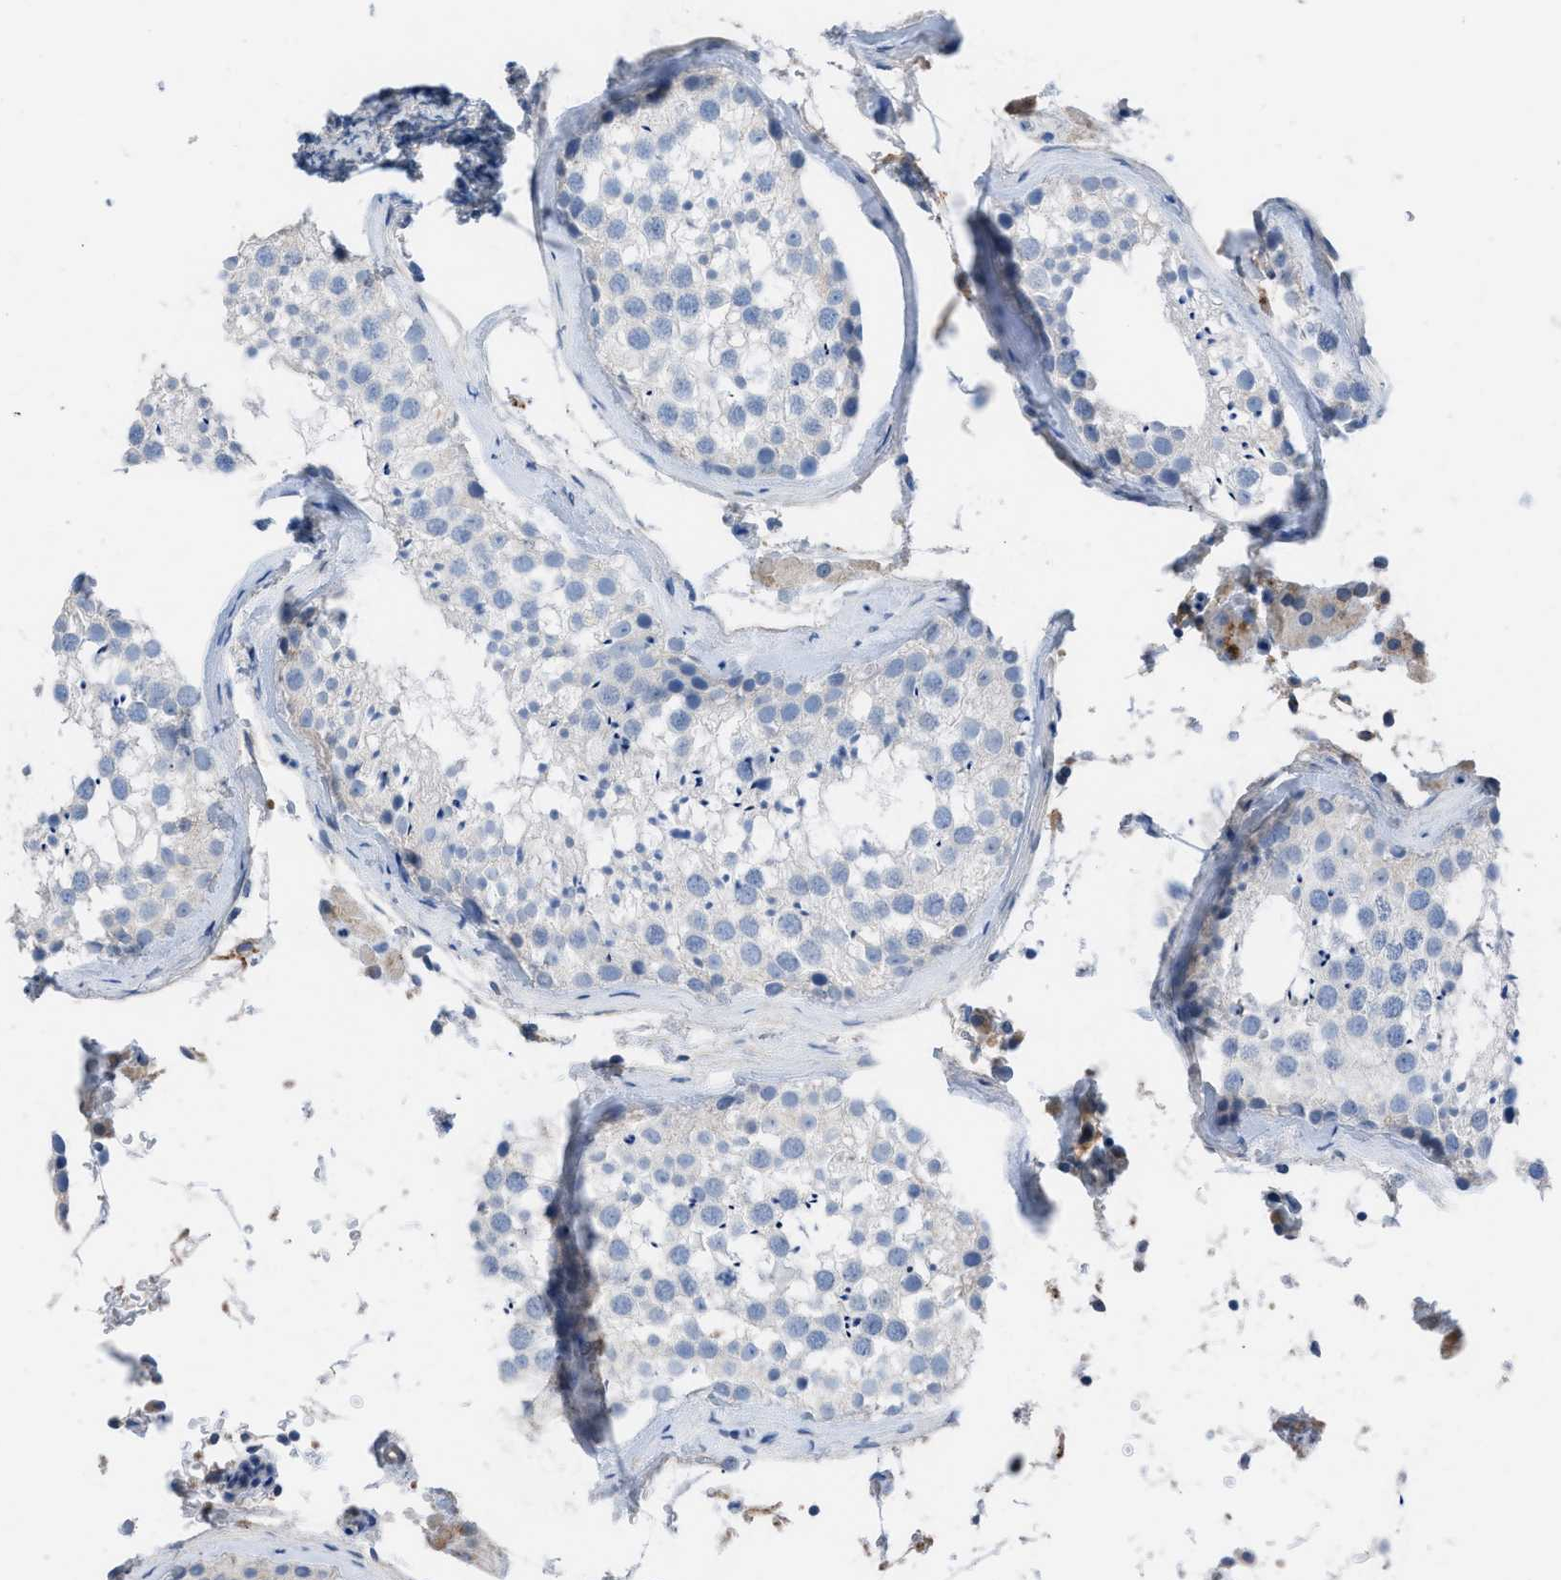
{"staining": {"intensity": "moderate", "quantity": "<25%", "location": "nuclear"}, "tissue": "testis", "cell_type": "Cells in seminiferous ducts", "image_type": "normal", "snomed": [{"axis": "morphology", "description": "Normal tissue, NOS"}, {"axis": "topography", "description": "Testis"}], "caption": "This is a photomicrograph of IHC staining of unremarkable testis, which shows moderate staining in the nuclear of cells in seminiferous ducts.", "gene": "HPX", "patient": {"sex": "male", "age": 46}}